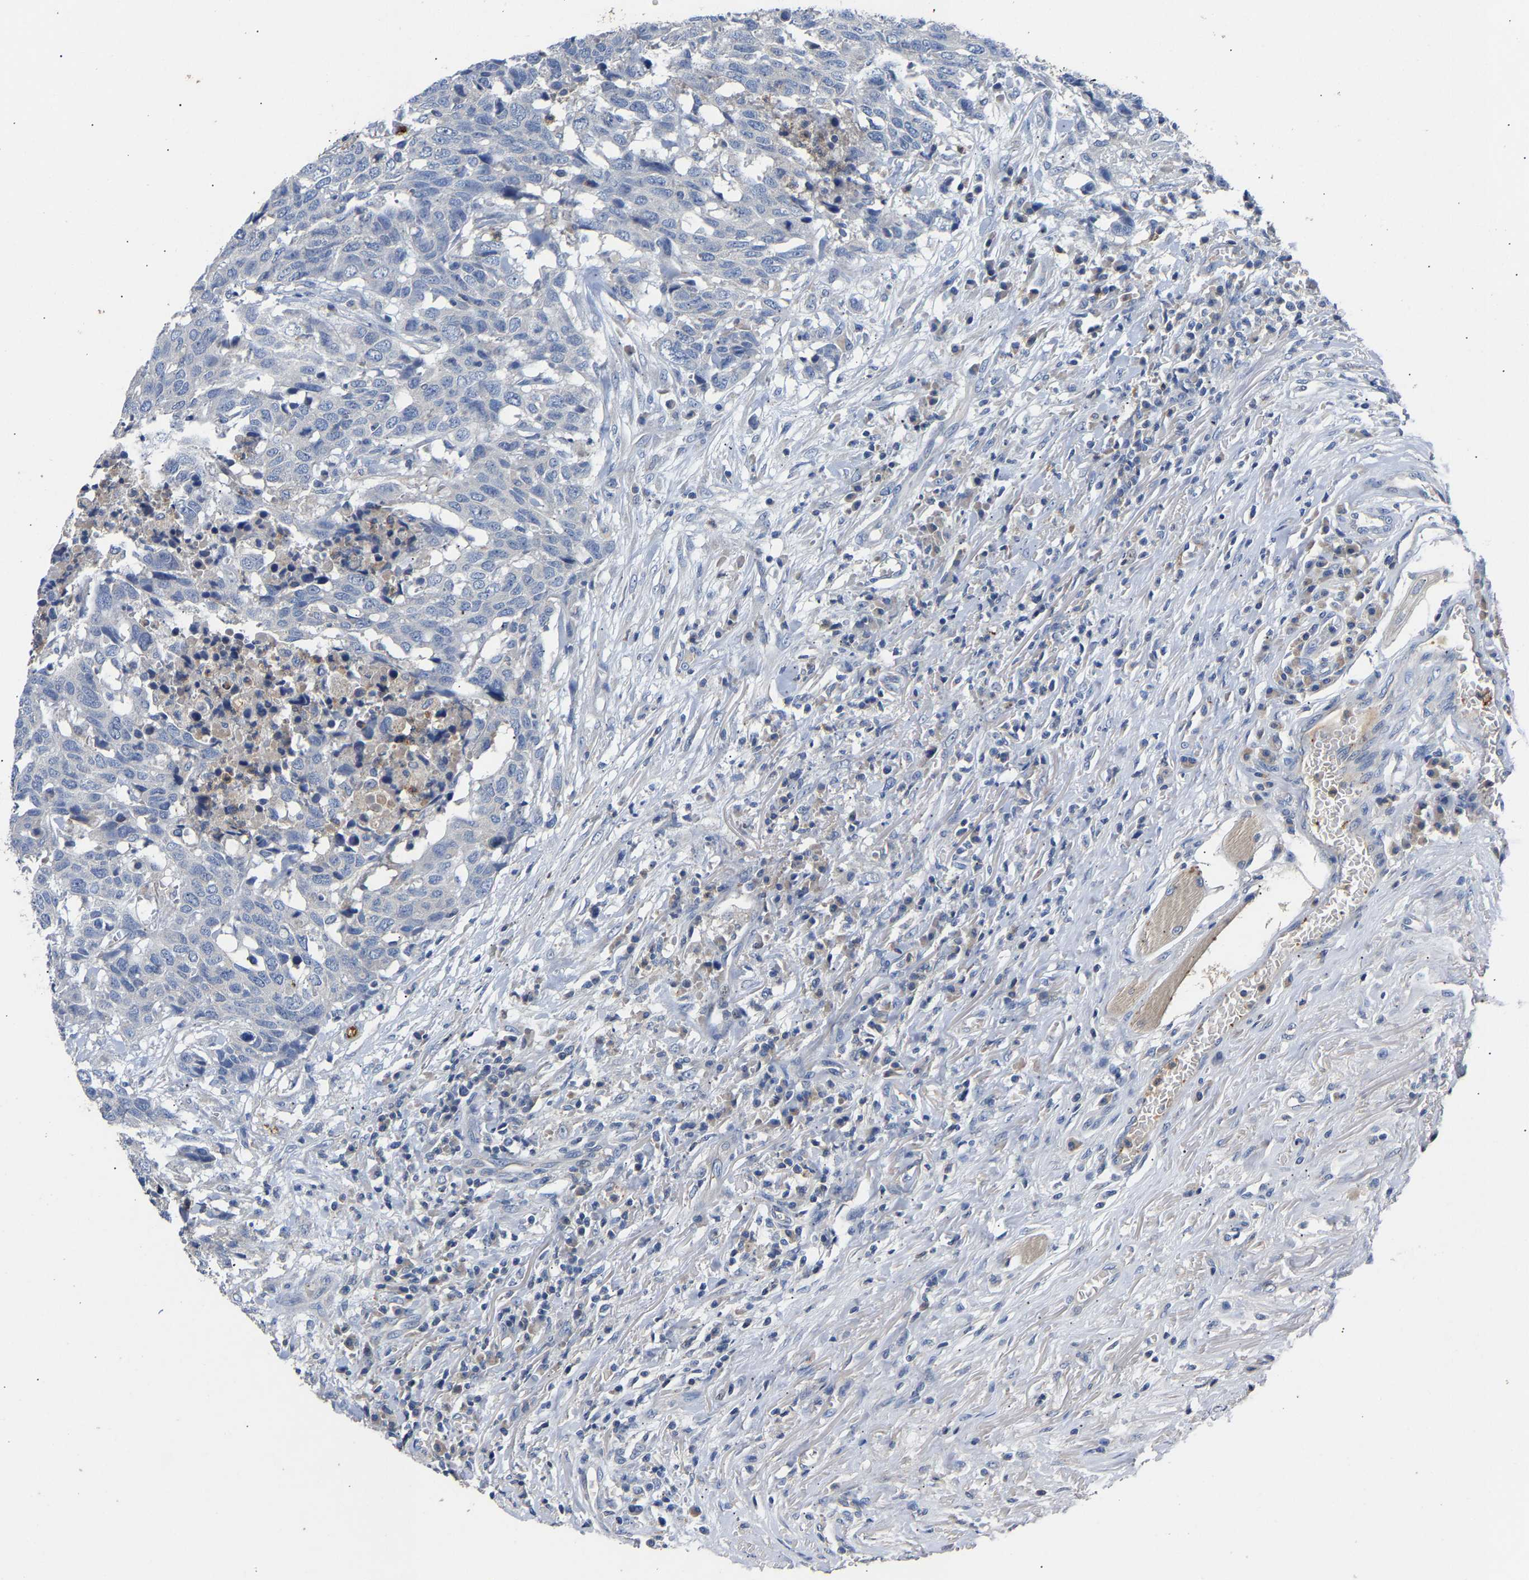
{"staining": {"intensity": "negative", "quantity": "none", "location": "none"}, "tissue": "head and neck cancer", "cell_type": "Tumor cells", "image_type": "cancer", "snomed": [{"axis": "morphology", "description": "Squamous cell carcinoma, NOS"}, {"axis": "topography", "description": "Head-Neck"}], "caption": "Head and neck squamous cell carcinoma was stained to show a protein in brown. There is no significant positivity in tumor cells.", "gene": "CCDC171", "patient": {"sex": "male", "age": 66}}